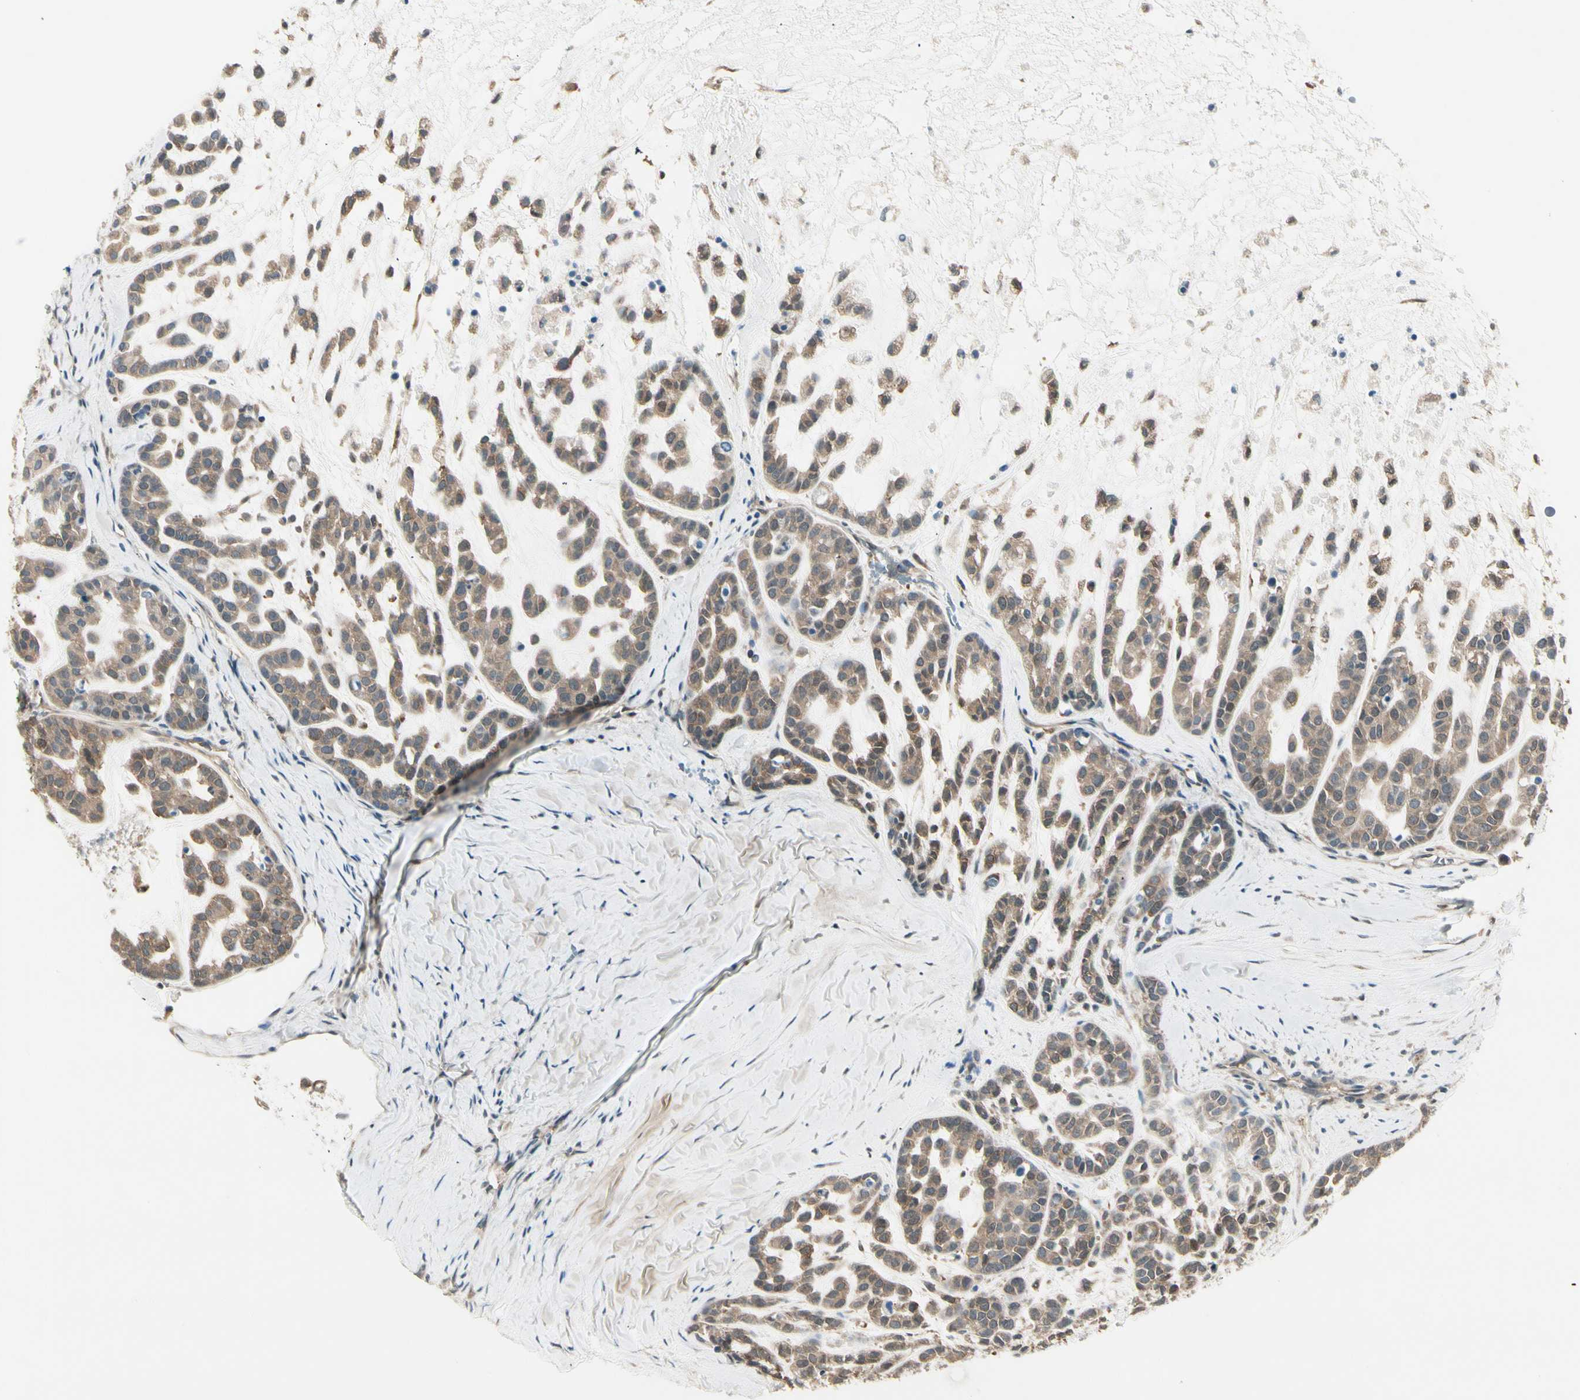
{"staining": {"intensity": "moderate", "quantity": ">75%", "location": "cytoplasmic/membranous"}, "tissue": "head and neck cancer", "cell_type": "Tumor cells", "image_type": "cancer", "snomed": [{"axis": "morphology", "description": "Adenocarcinoma, NOS"}, {"axis": "morphology", "description": "Adenoma, NOS"}, {"axis": "topography", "description": "Head-Neck"}], "caption": "Tumor cells reveal medium levels of moderate cytoplasmic/membranous positivity in approximately >75% of cells in head and neck cancer.", "gene": "OXSR1", "patient": {"sex": "female", "age": 55}}